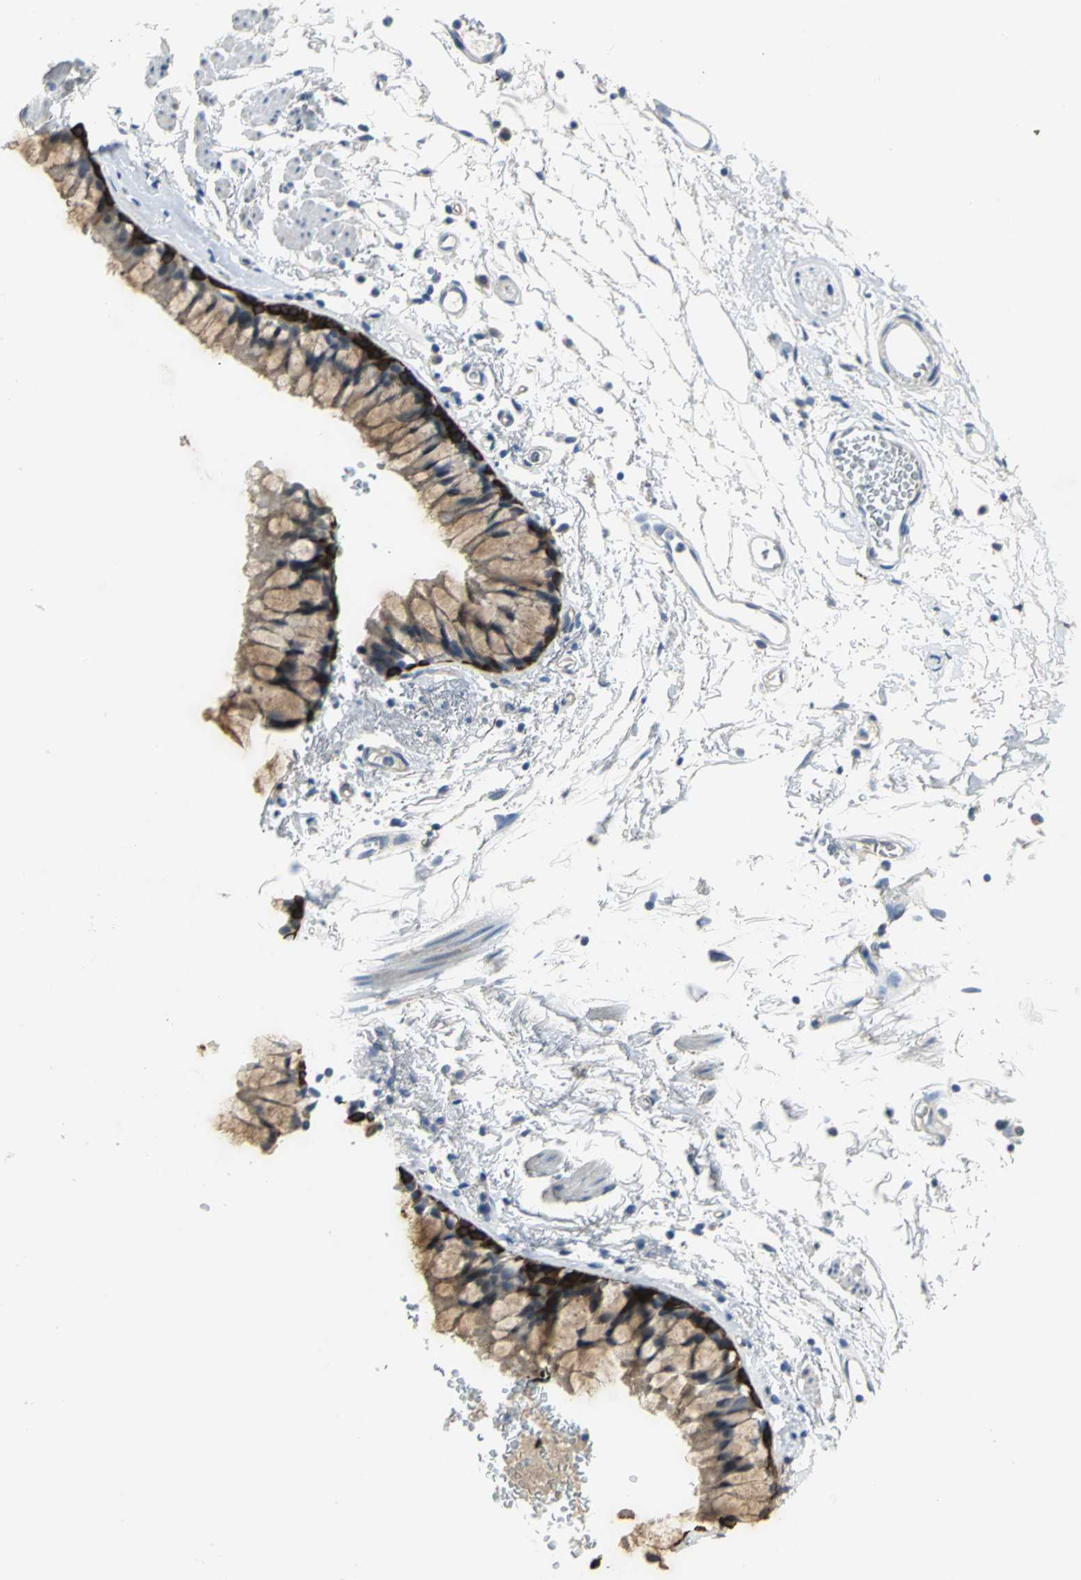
{"staining": {"intensity": "strong", "quantity": "25%-75%", "location": "cytoplasmic/membranous"}, "tissue": "bronchus", "cell_type": "Respiratory epithelial cells", "image_type": "normal", "snomed": [{"axis": "morphology", "description": "Normal tissue, NOS"}, {"axis": "topography", "description": "Bronchus"}], "caption": "Human bronchus stained for a protein (brown) exhibits strong cytoplasmic/membranous positive staining in about 25%-75% of respiratory epithelial cells.", "gene": "HTR1F", "patient": {"sex": "female", "age": 73}}